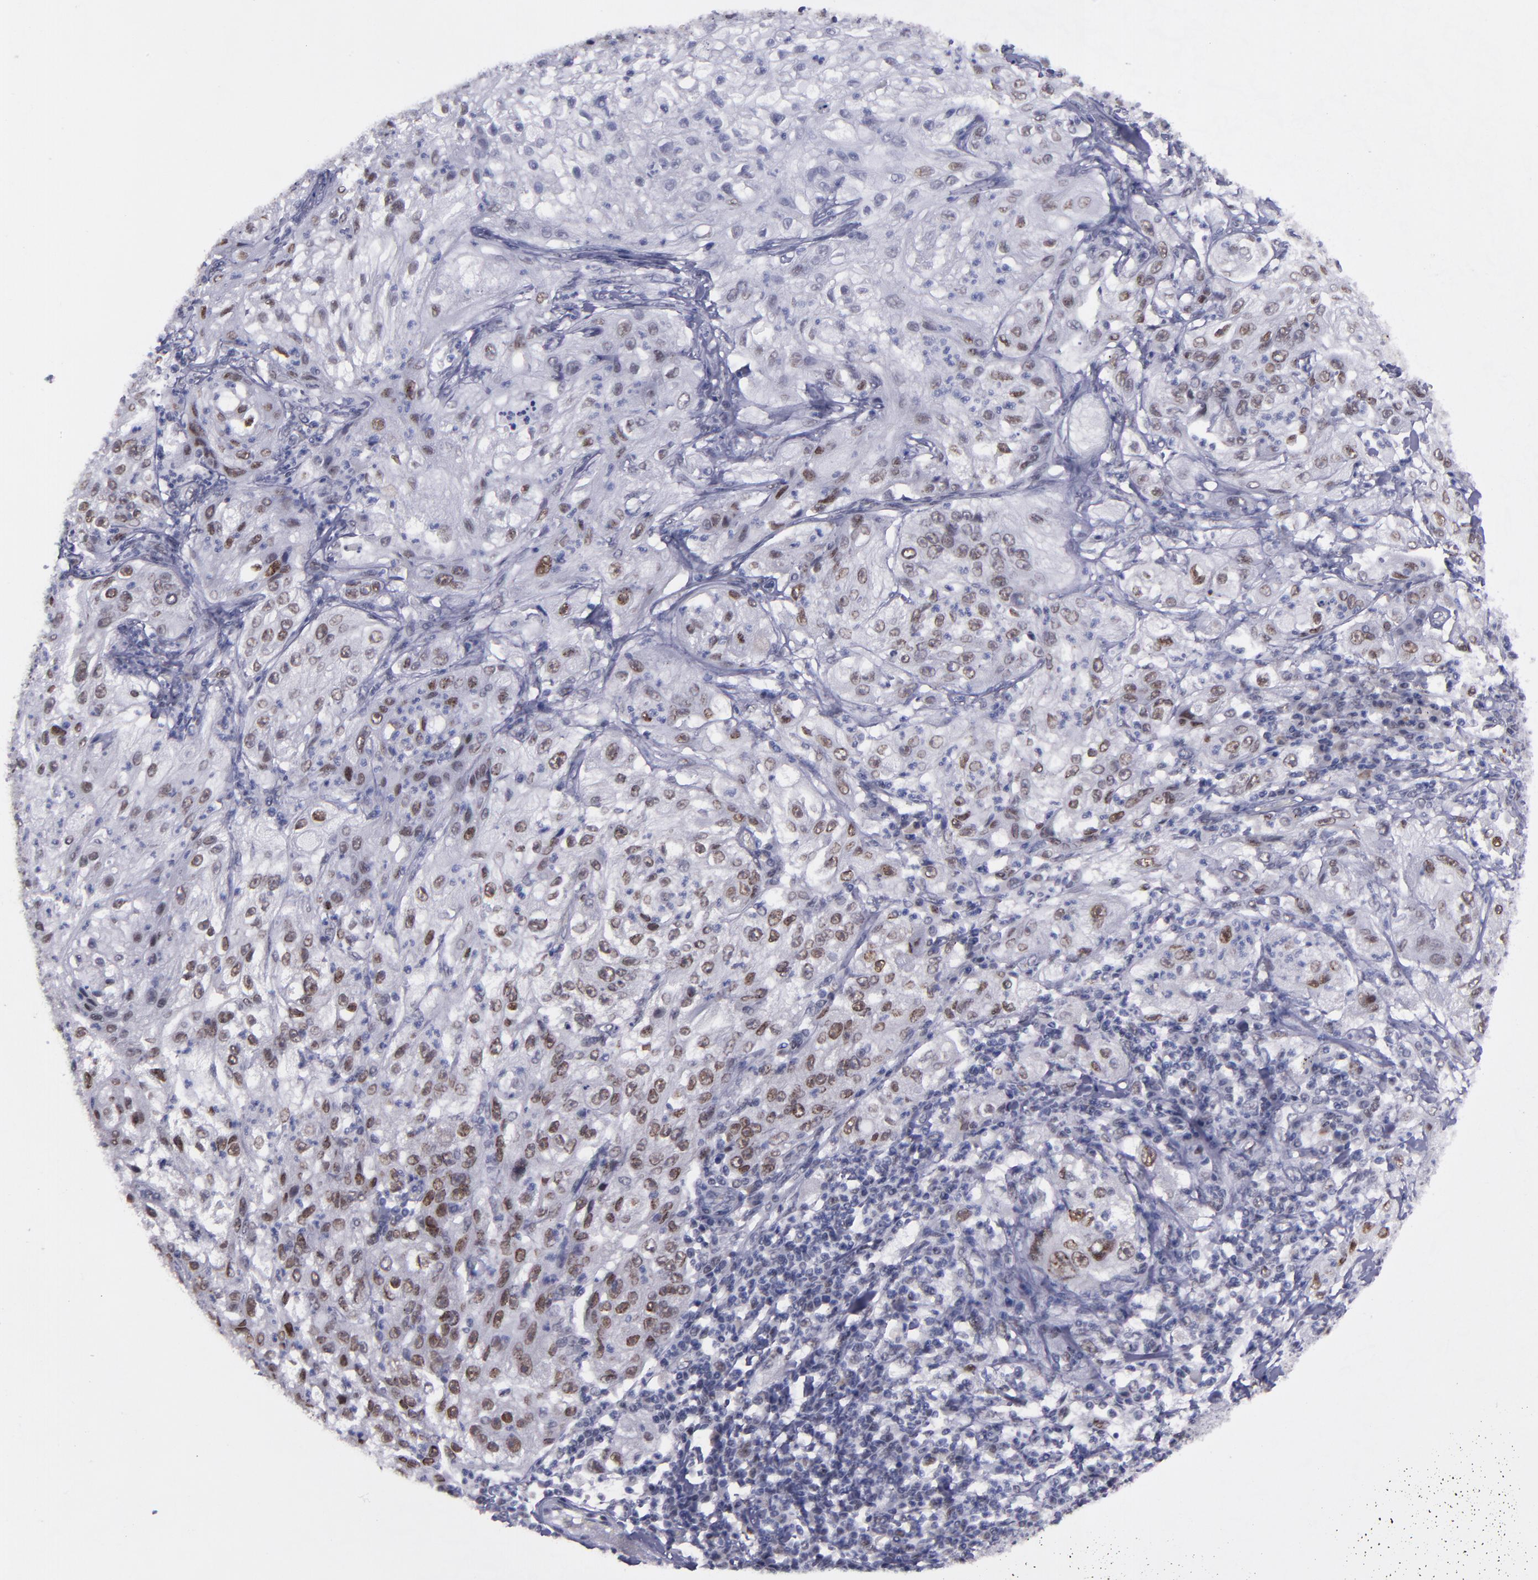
{"staining": {"intensity": "moderate", "quantity": "25%-75%", "location": "nuclear"}, "tissue": "lung cancer", "cell_type": "Tumor cells", "image_type": "cancer", "snomed": [{"axis": "morphology", "description": "Inflammation, NOS"}, {"axis": "morphology", "description": "Squamous cell carcinoma, NOS"}, {"axis": "topography", "description": "Lymph node"}, {"axis": "topography", "description": "Soft tissue"}, {"axis": "topography", "description": "Lung"}], "caption": "Immunohistochemical staining of human lung cancer exhibits moderate nuclear protein staining in approximately 25%-75% of tumor cells. (IHC, brightfield microscopy, high magnification).", "gene": "OTUB2", "patient": {"sex": "male", "age": 66}}